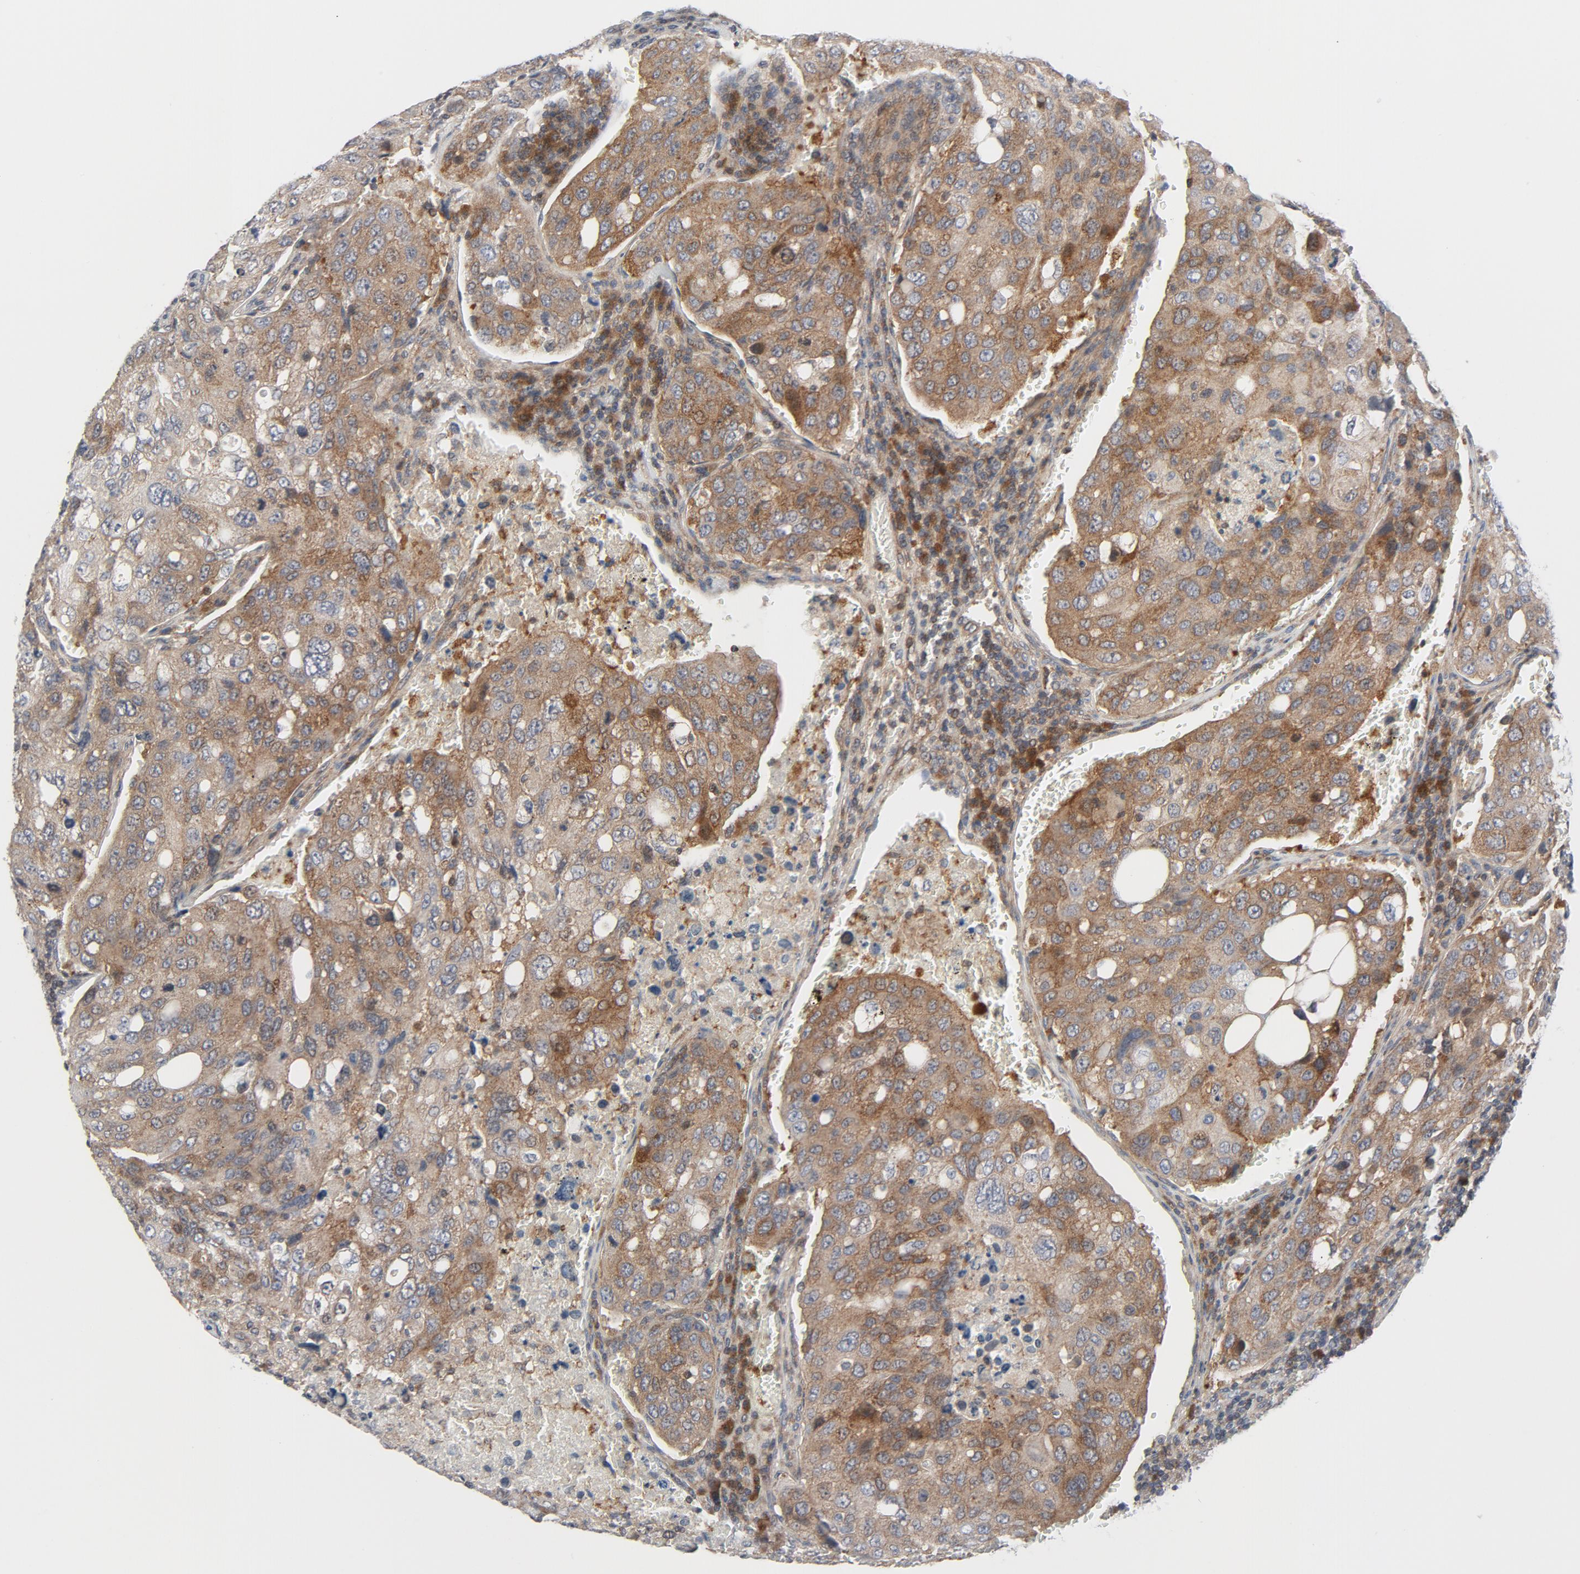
{"staining": {"intensity": "moderate", "quantity": ">75%", "location": "cytoplasmic/membranous"}, "tissue": "urothelial cancer", "cell_type": "Tumor cells", "image_type": "cancer", "snomed": [{"axis": "morphology", "description": "Urothelial carcinoma, High grade"}, {"axis": "topography", "description": "Lymph node"}, {"axis": "topography", "description": "Urinary bladder"}], "caption": "A medium amount of moderate cytoplasmic/membranous expression is appreciated in approximately >75% of tumor cells in high-grade urothelial carcinoma tissue. The staining was performed using DAB (3,3'-diaminobenzidine), with brown indicating positive protein expression. Nuclei are stained blue with hematoxylin.", "gene": "TSG101", "patient": {"sex": "male", "age": 51}}